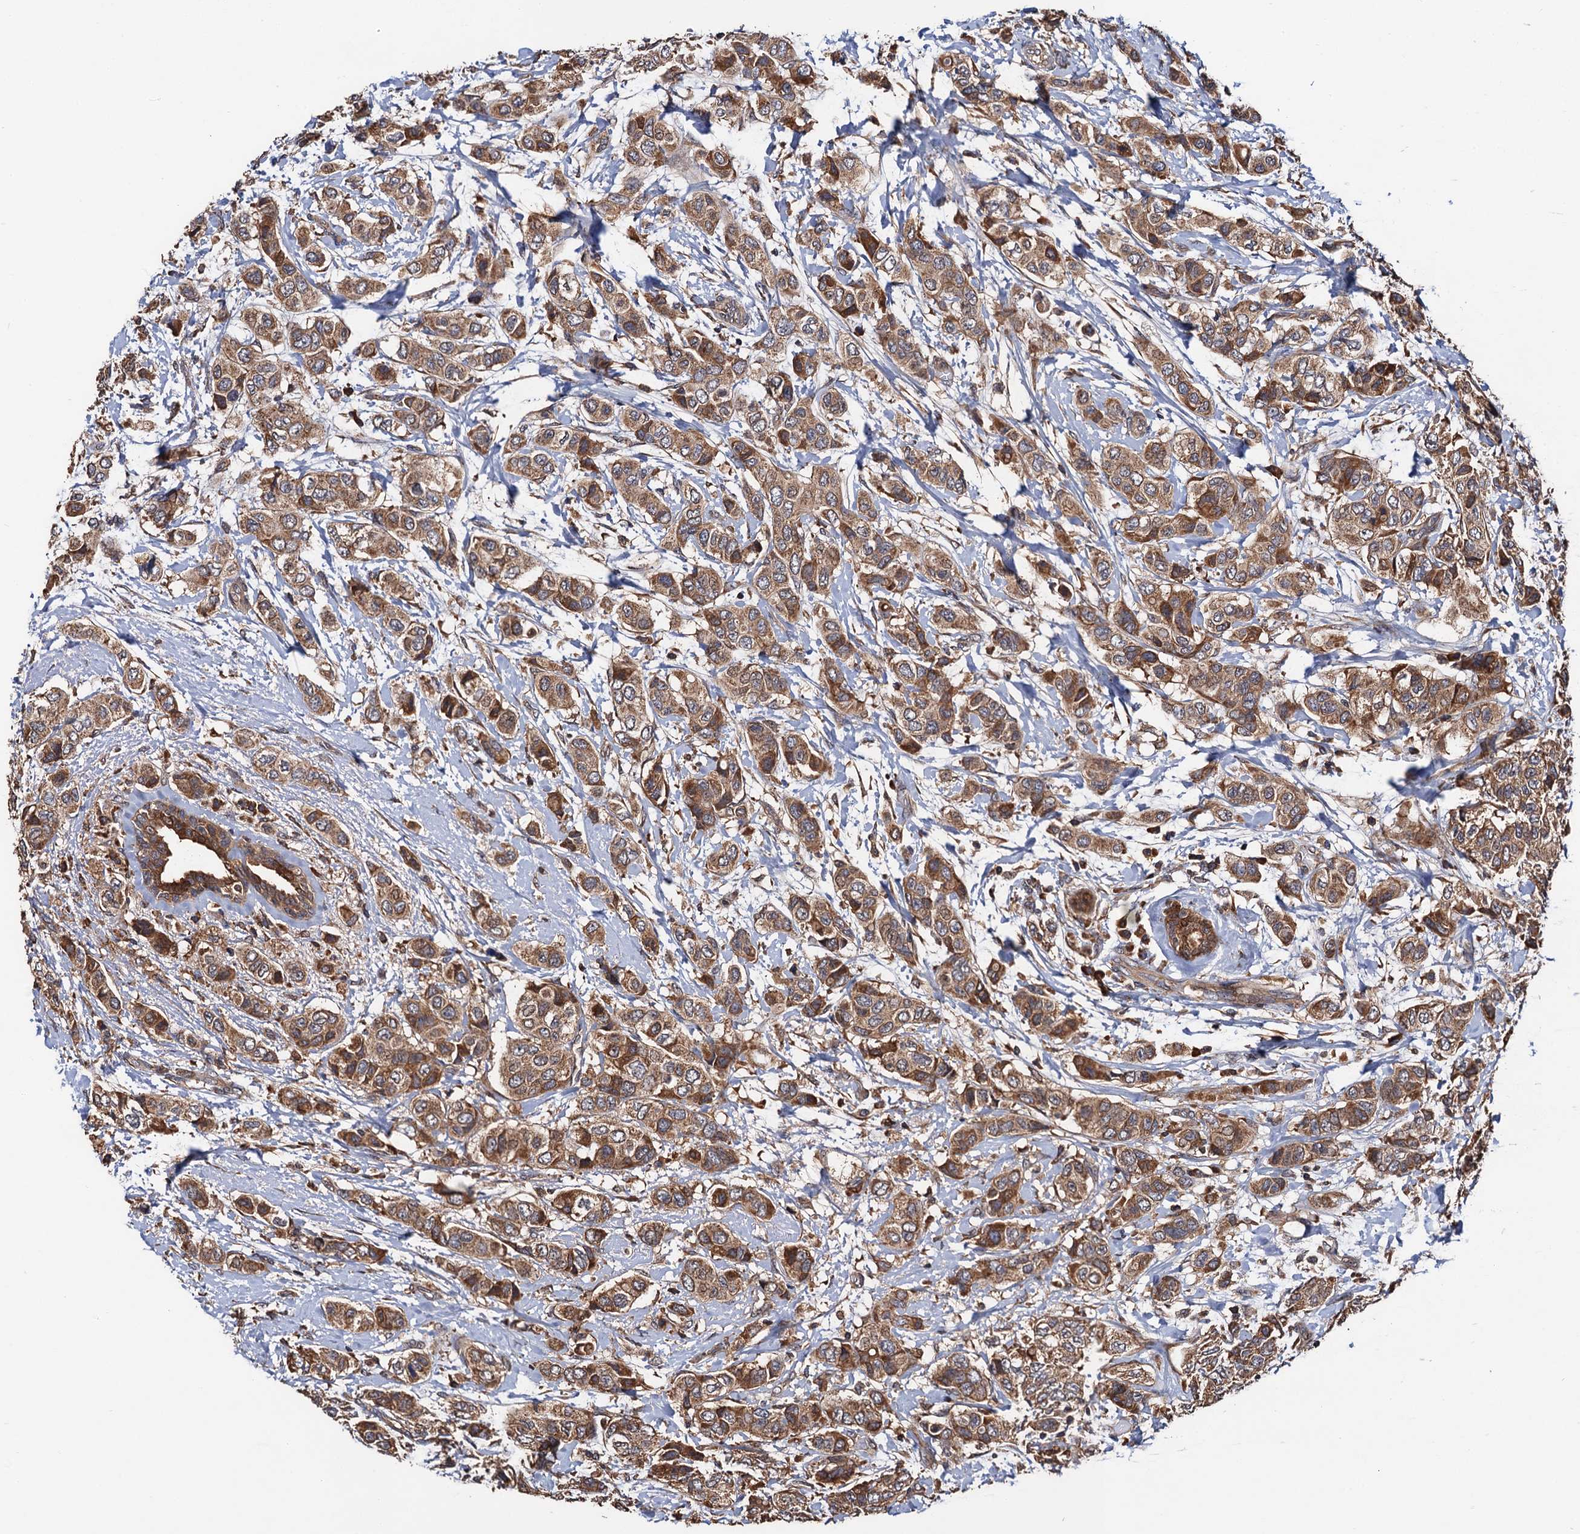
{"staining": {"intensity": "moderate", "quantity": ">75%", "location": "cytoplasmic/membranous"}, "tissue": "breast cancer", "cell_type": "Tumor cells", "image_type": "cancer", "snomed": [{"axis": "morphology", "description": "Lobular carcinoma"}, {"axis": "topography", "description": "Breast"}], "caption": "Protein staining by IHC demonstrates moderate cytoplasmic/membranous staining in about >75% of tumor cells in breast cancer (lobular carcinoma). (brown staining indicates protein expression, while blue staining denotes nuclei).", "gene": "RGS11", "patient": {"sex": "female", "age": 51}}